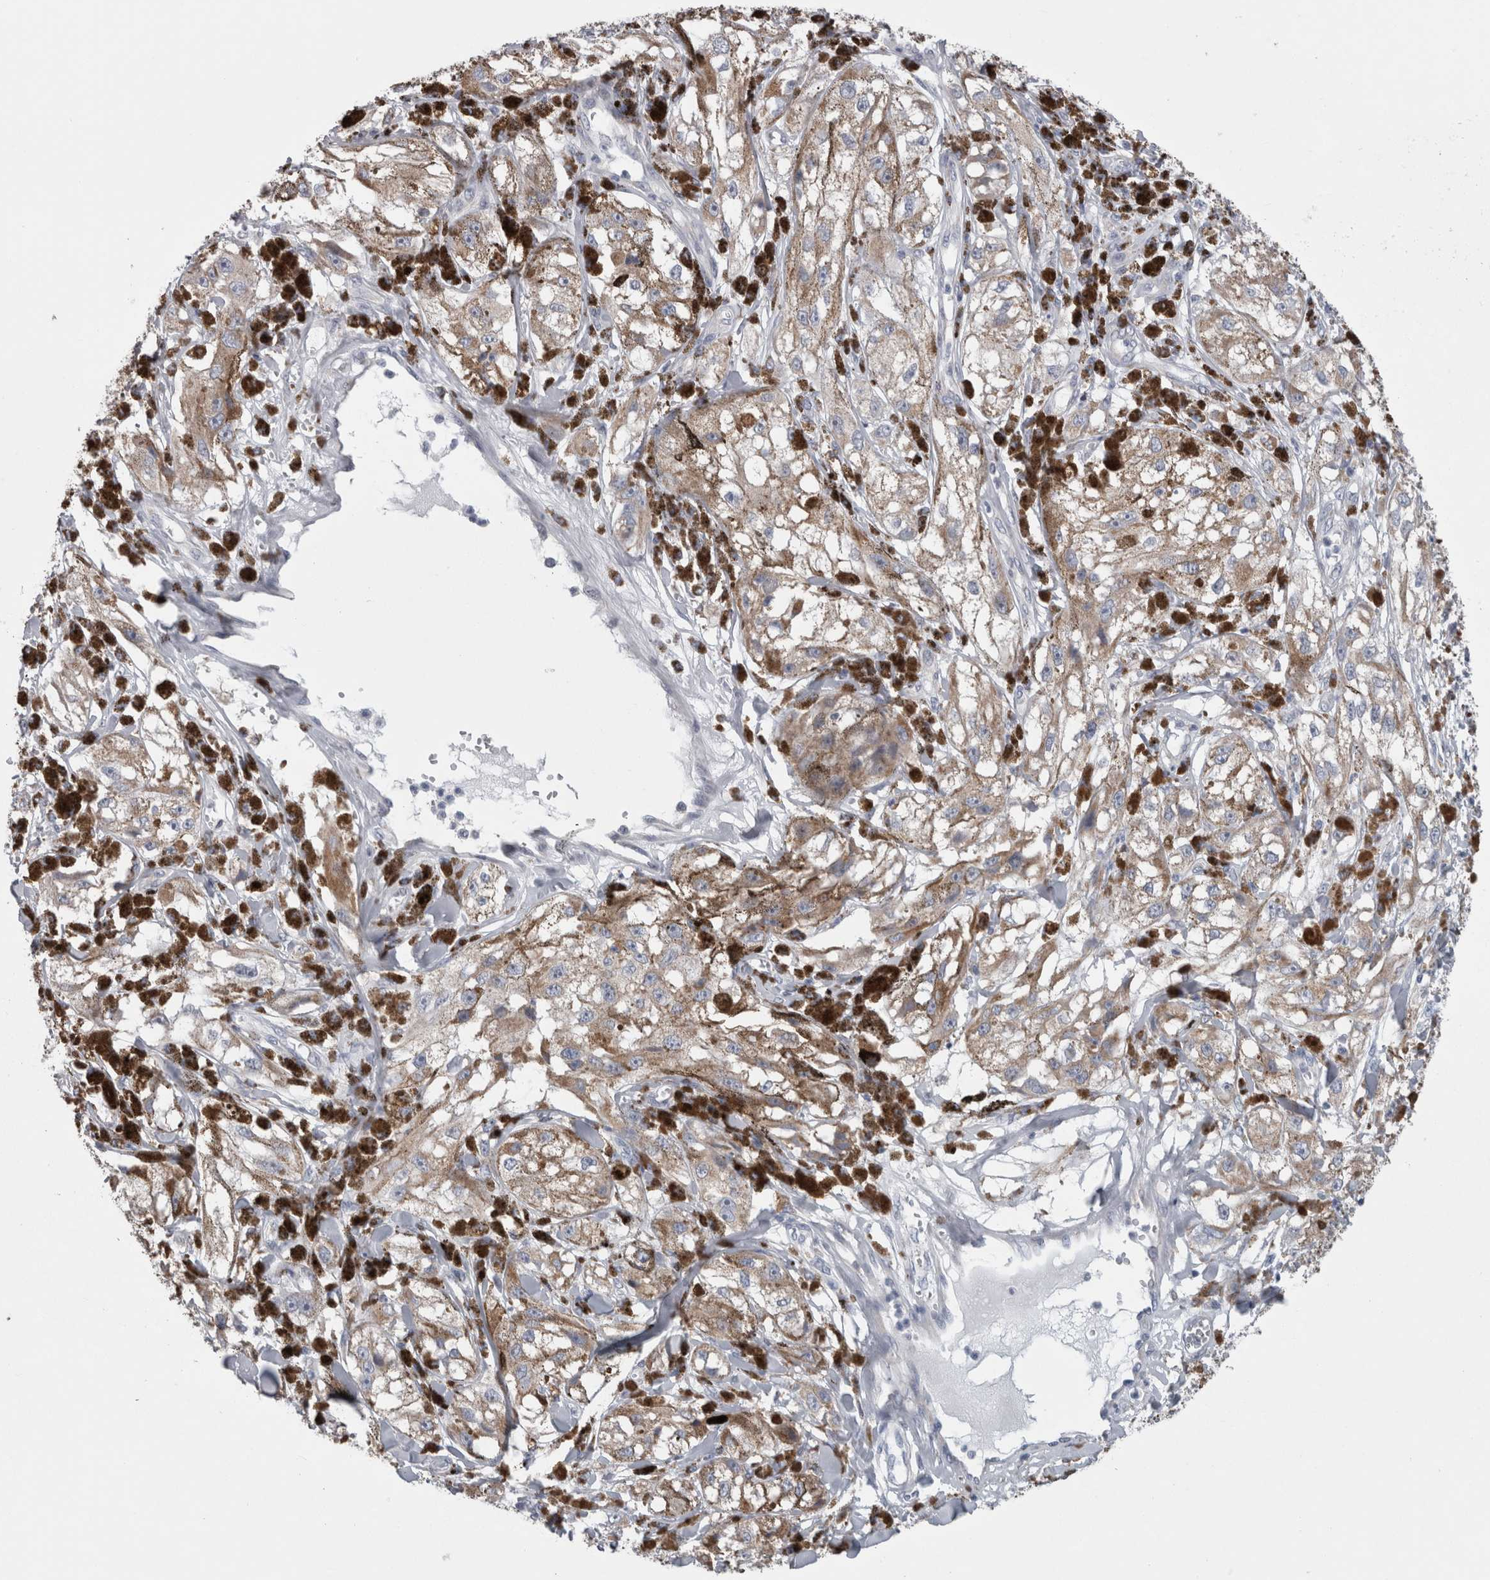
{"staining": {"intensity": "negative", "quantity": "none", "location": "none"}, "tissue": "melanoma", "cell_type": "Tumor cells", "image_type": "cancer", "snomed": [{"axis": "morphology", "description": "Malignant melanoma, NOS"}, {"axis": "topography", "description": "Skin"}], "caption": "Human malignant melanoma stained for a protein using immunohistochemistry (IHC) exhibits no expression in tumor cells.", "gene": "GDAP1", "patient": {"sex": "male", "age": 88}}